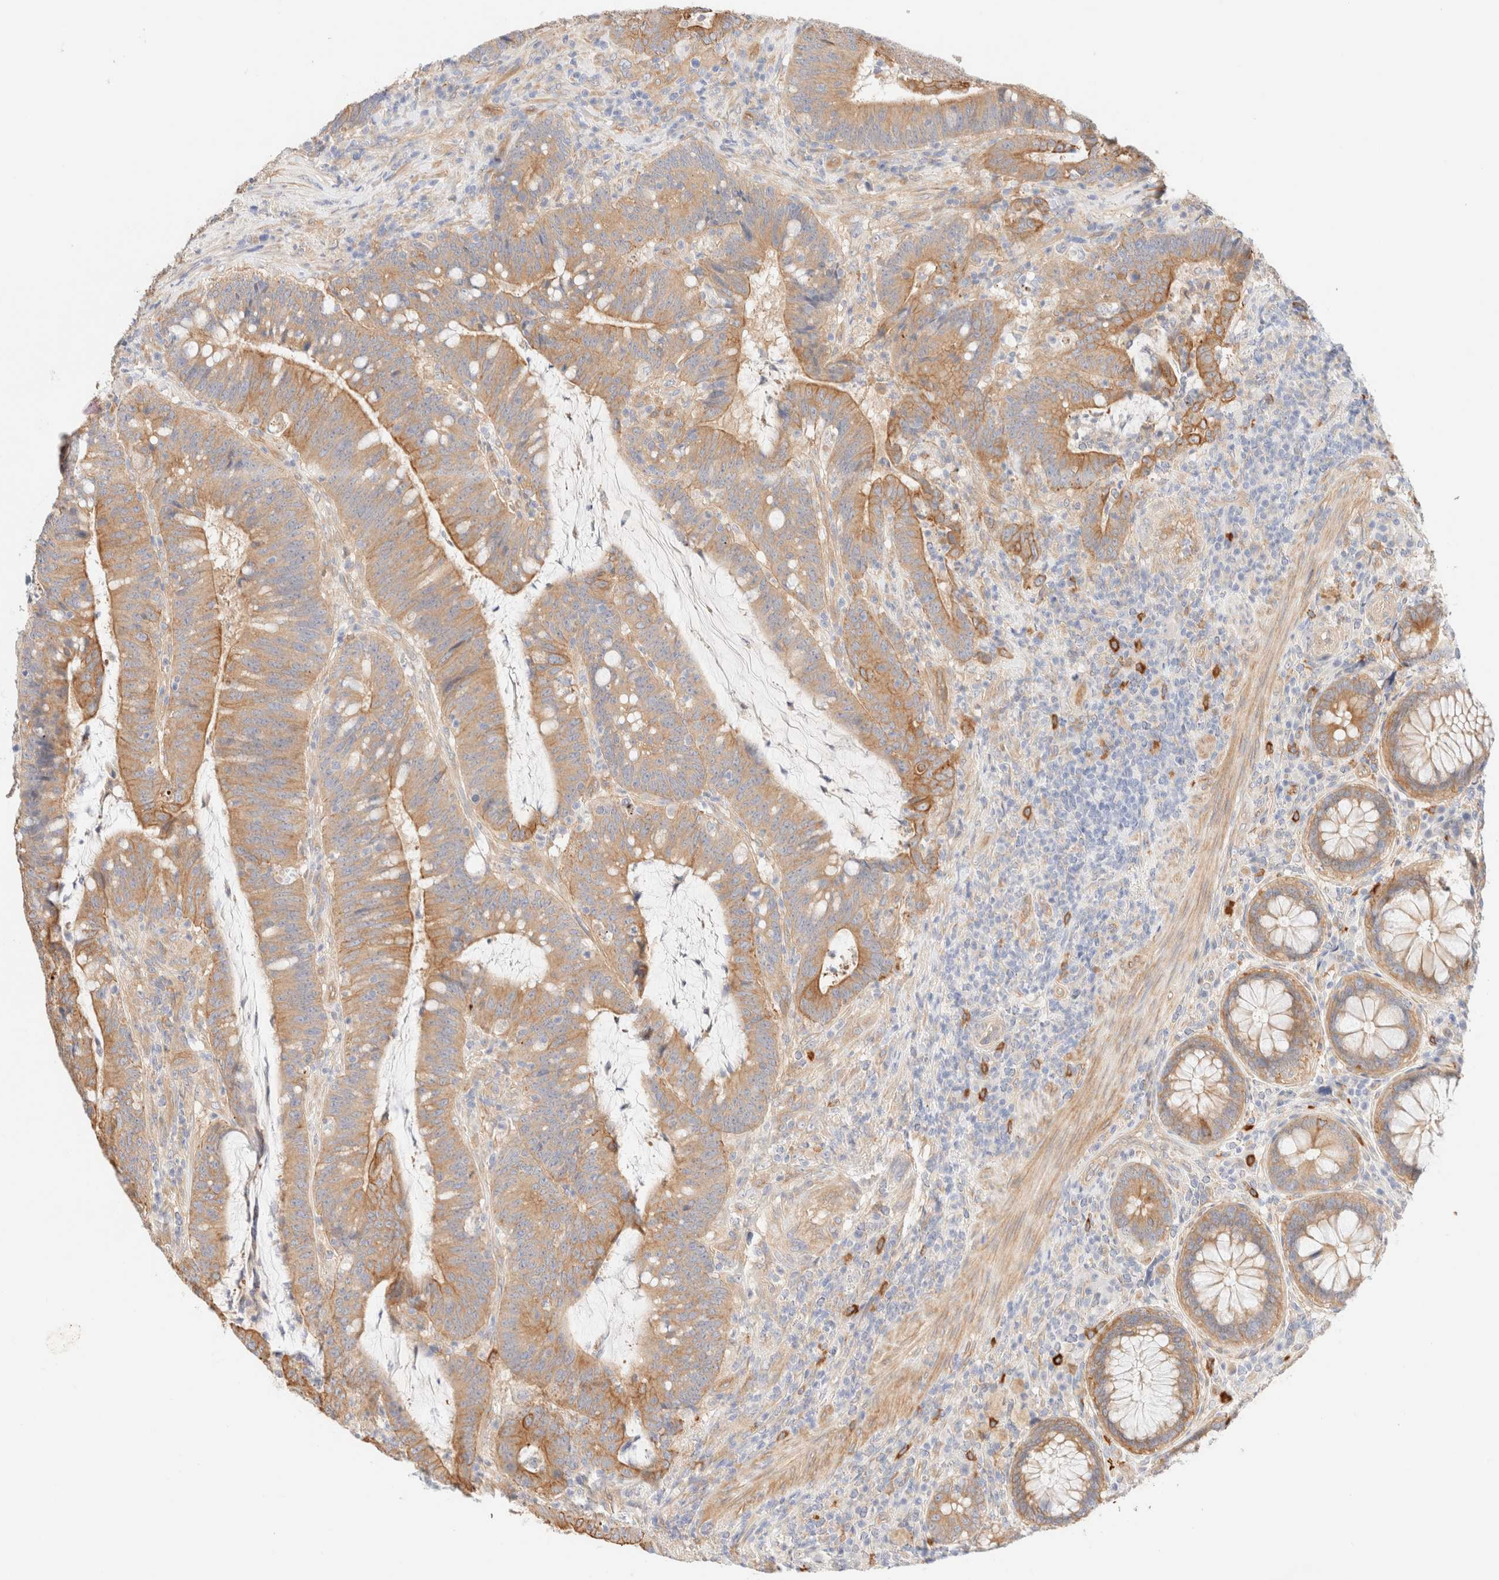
{"staining": {"intensity": "moderate", "quantity": ">75%", "location": "cytoplasmic/membranous"}, "tissue": "colorectal cancer", "cell_type": "Tumor cells", "image_type": "cancer", "snomed": [{"axis": "morphology", "description": "Adenocarcinoma, NOS"}, {"axis": "topography", "description": "Colon"}], "caption": "A high-resolution photomicrograph shows IHC staining of colorectal adenocarcinoma, which shows moderate cytoplasmic/membranous staining in about >75% of tumor cells.", "gene": "NIBAN2", "patient": {"sex": "female", "age": 66}}